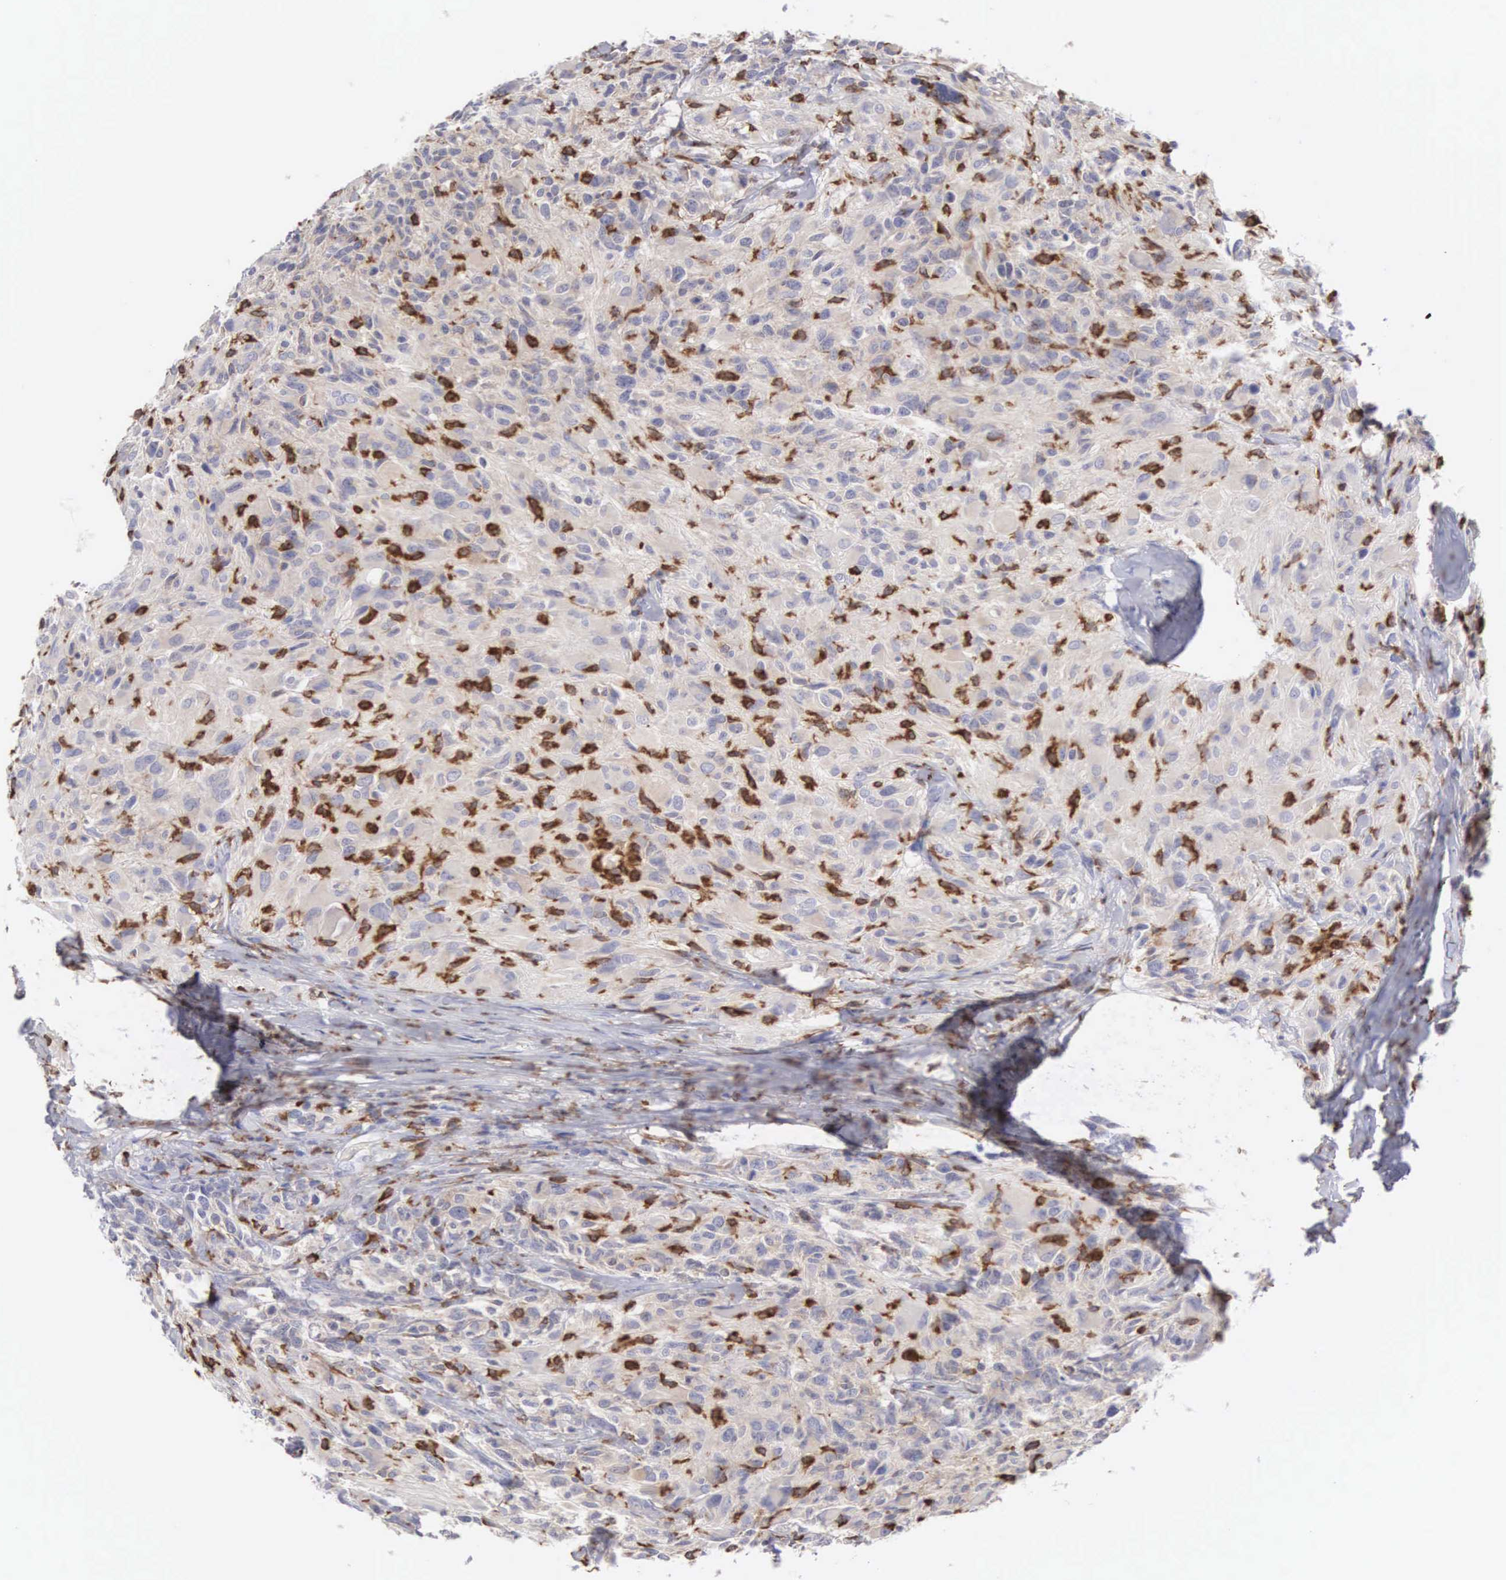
{"staining": {"intensity": "moderate", "quantity": "25%-75%", "location": "cytoplasmic/membranous,nuclear"}, "tissue": "glioma", "cell_type": "Tumor cells", "image_type": "cancer", "snomed": [{"axis": "morphology", "description": "Glioma, malignant, High grade"}, {"axis": "topography", "description": "Brain"}], "caption": "Moderate cytoplasmic/membranous and nuclear staining for a protein is appreciated in approximately 25%-75% of tumor cells of glioma using immunohistochemistry.", "gene": "SH3BP1", "patient": {"sex": "male", "age": 69}}